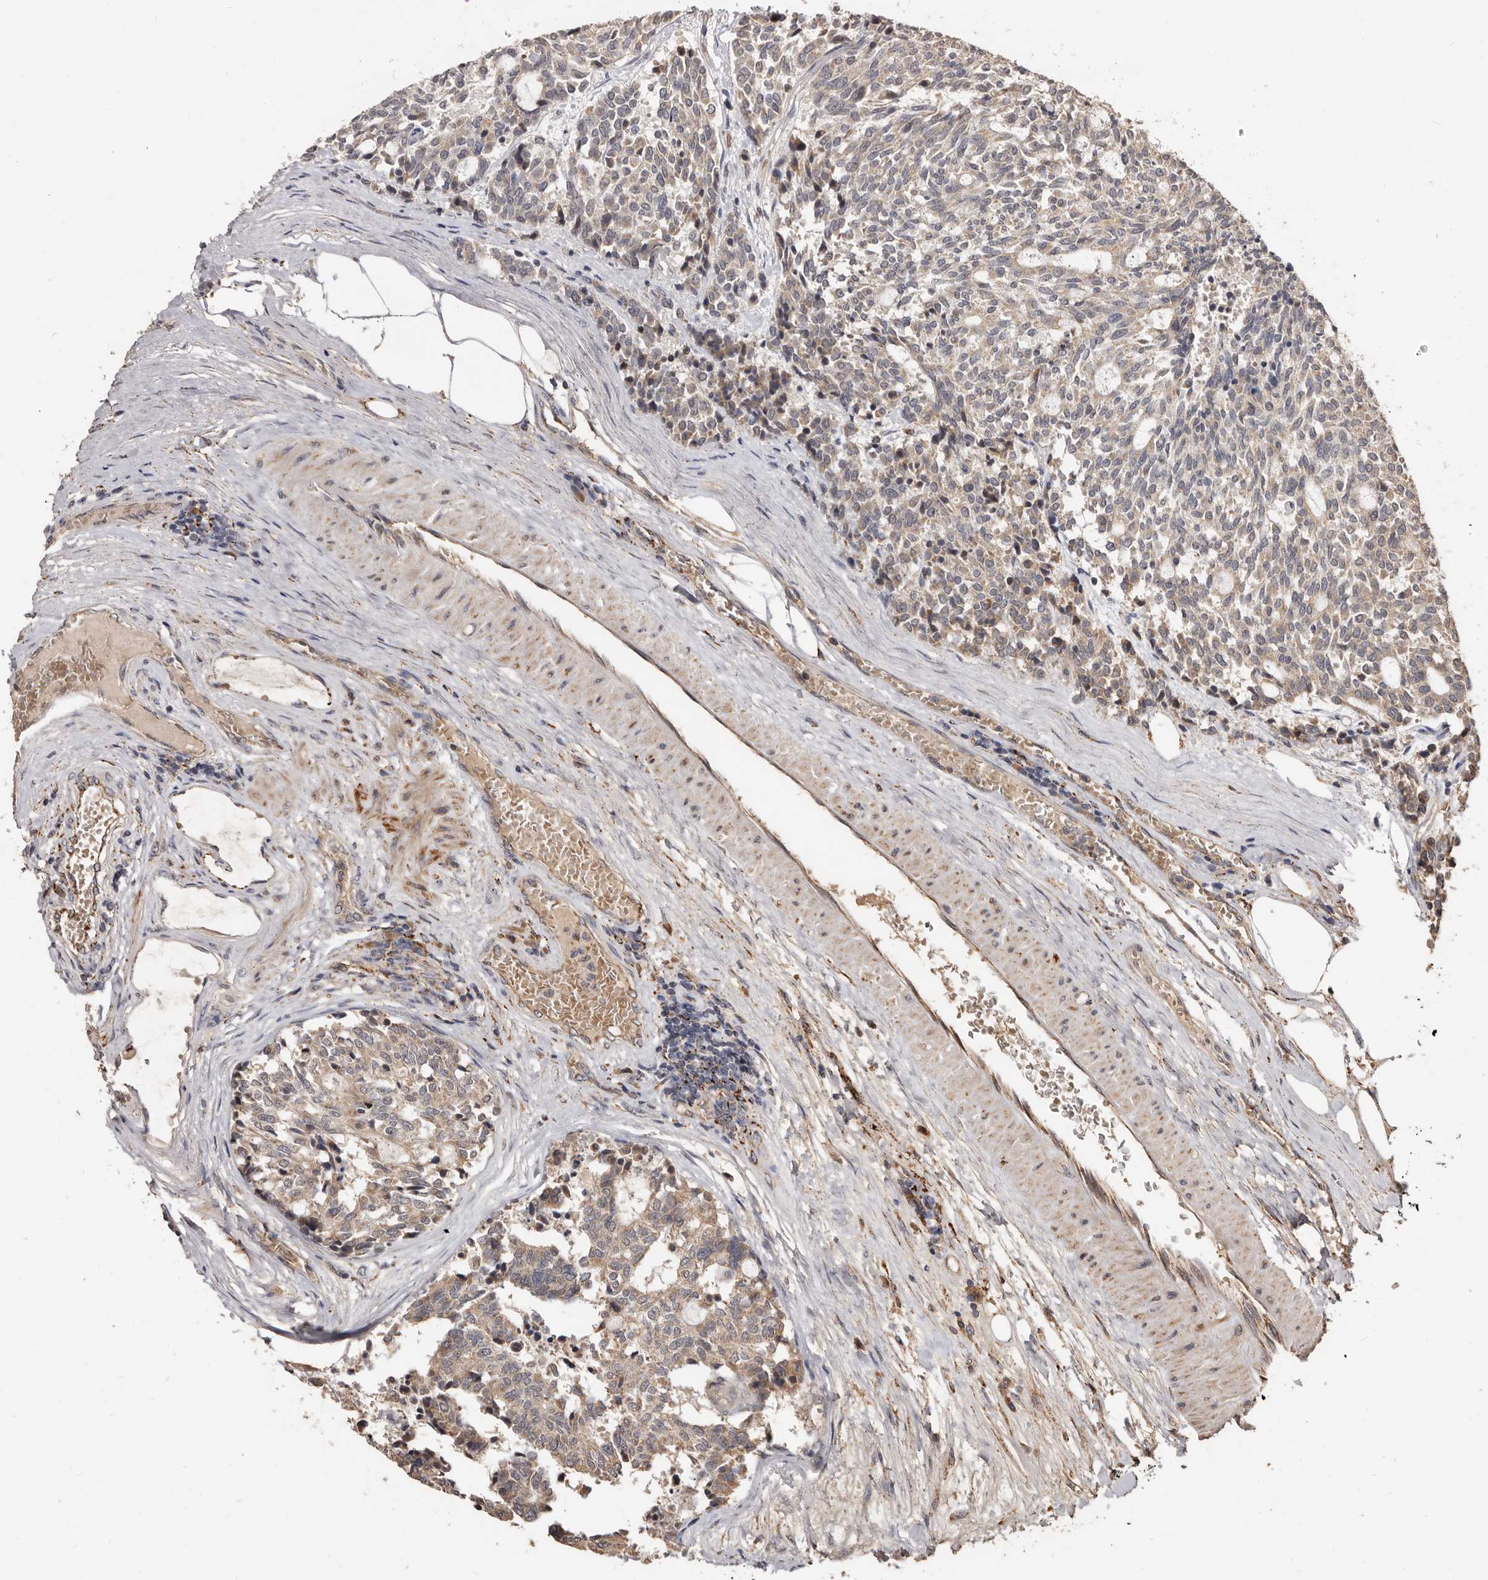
{"staining": {"intensity": "weak", "quantity": "25%-75%", "location": "cytoplasmic/membranous"}, "tissue": "carcinoid", "cell_type": "Tumor cells", "image_type": "cancer", "snomed": [{"axis": "morphology", "description": "Carcinoid, malignant, NOS"}, {"axis": "topography", "description": "Pancreas"}], "caption": "Immunohistochemical staining of human malignant carcinoid demonstrates weak cytoplasmic/membranous protein expression in about 25%-75% of tumor cells.", "gene": "AKAP7", "patient": {"sex": "female", "age": 54}}